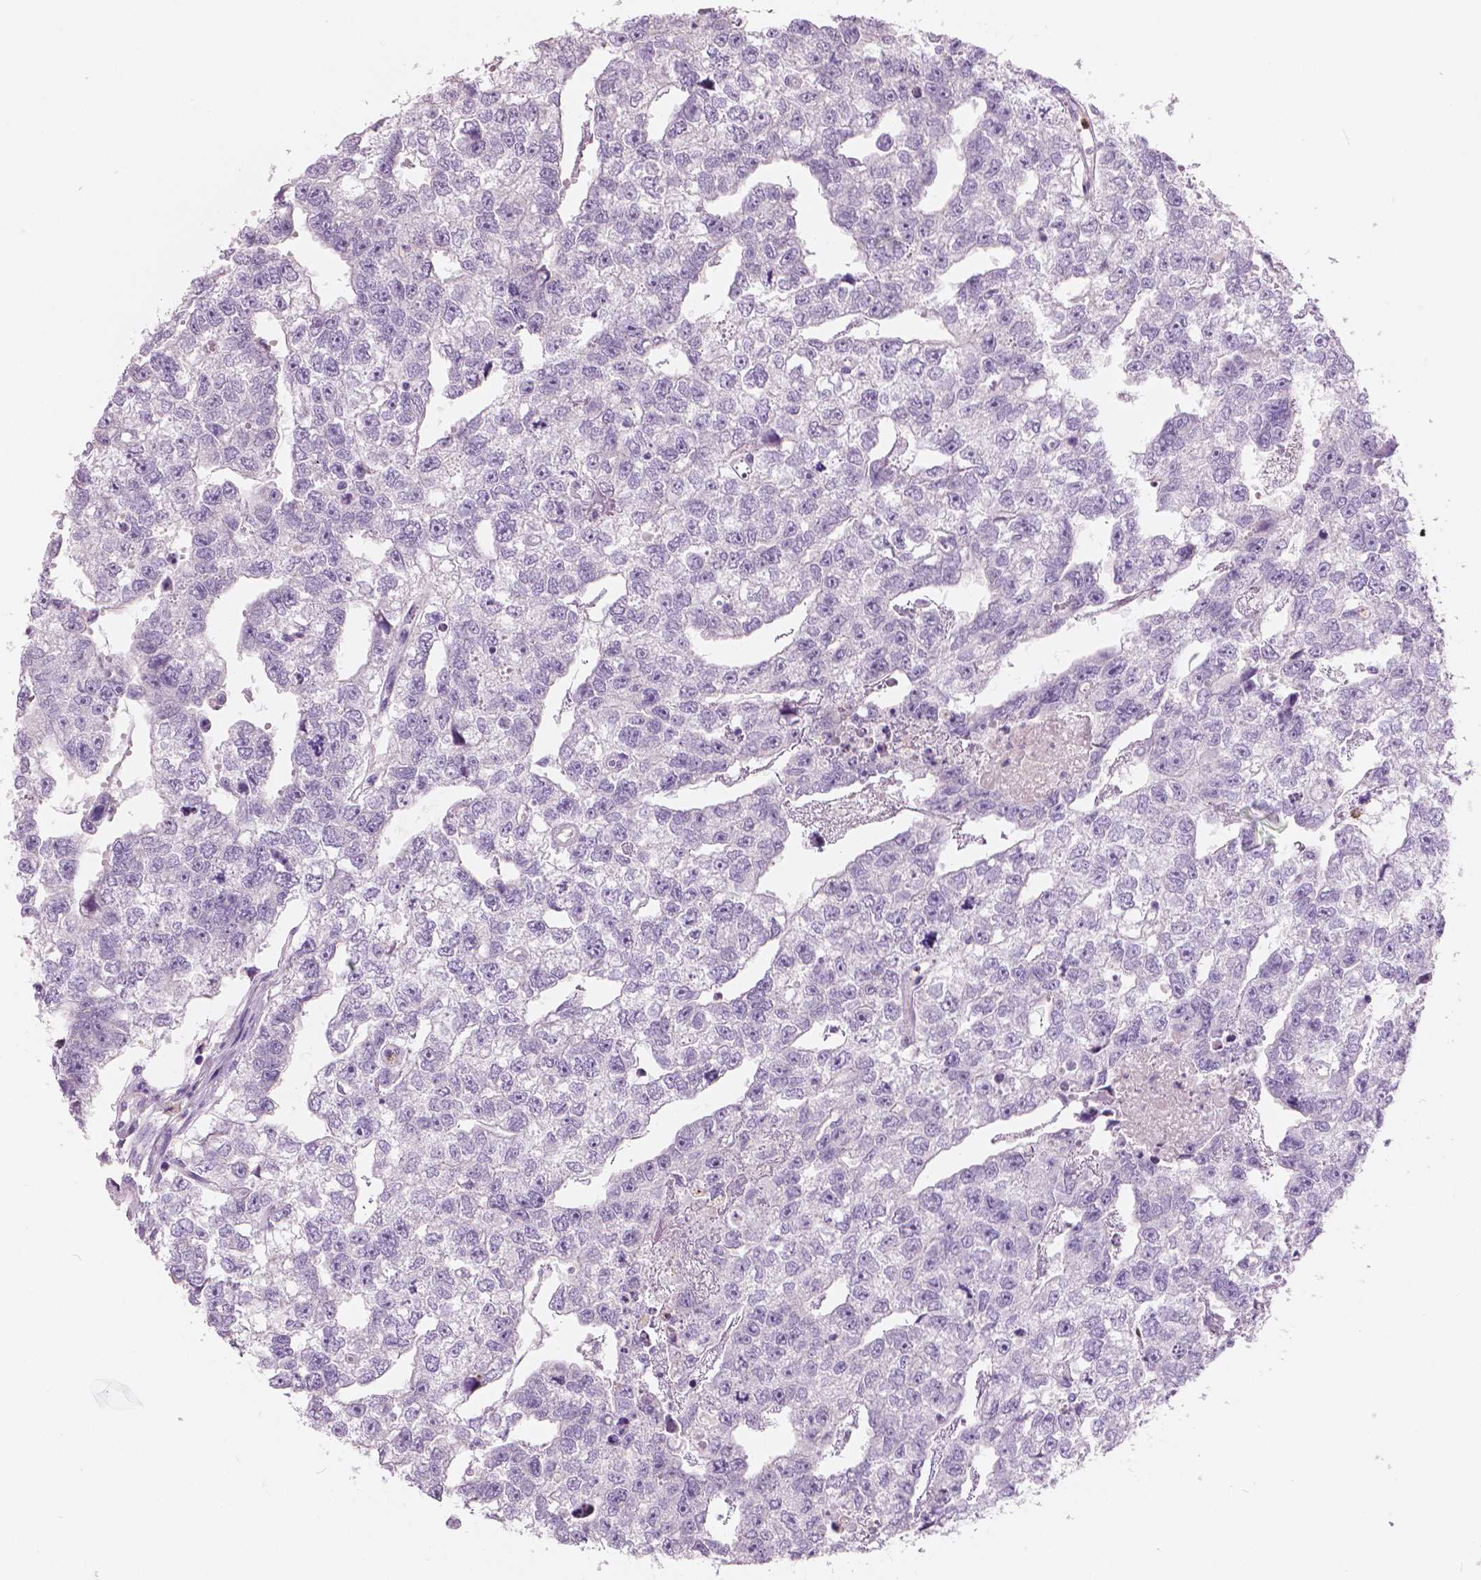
{"staining": {"intensity": "negative", "quantity": "none", "location": "none"}, "tissue": "testis cancer", "cell_type": "Tumor cells", "image_type": "cancer", "snomed": [{"axis": "morphology", "description": "Carcinoma, Embryonal, NOS"}, {"axis": "morphology", "description": "Teratoma, malignant, NOS"}, {"axis": "topography", "description": "Testis"}], "caption": "Tumor cells are negative for brown protein staining in embryonal carcinoma (testis).", "gene": "CXCR2", "patient": {"sex": "male", "age": 44}}